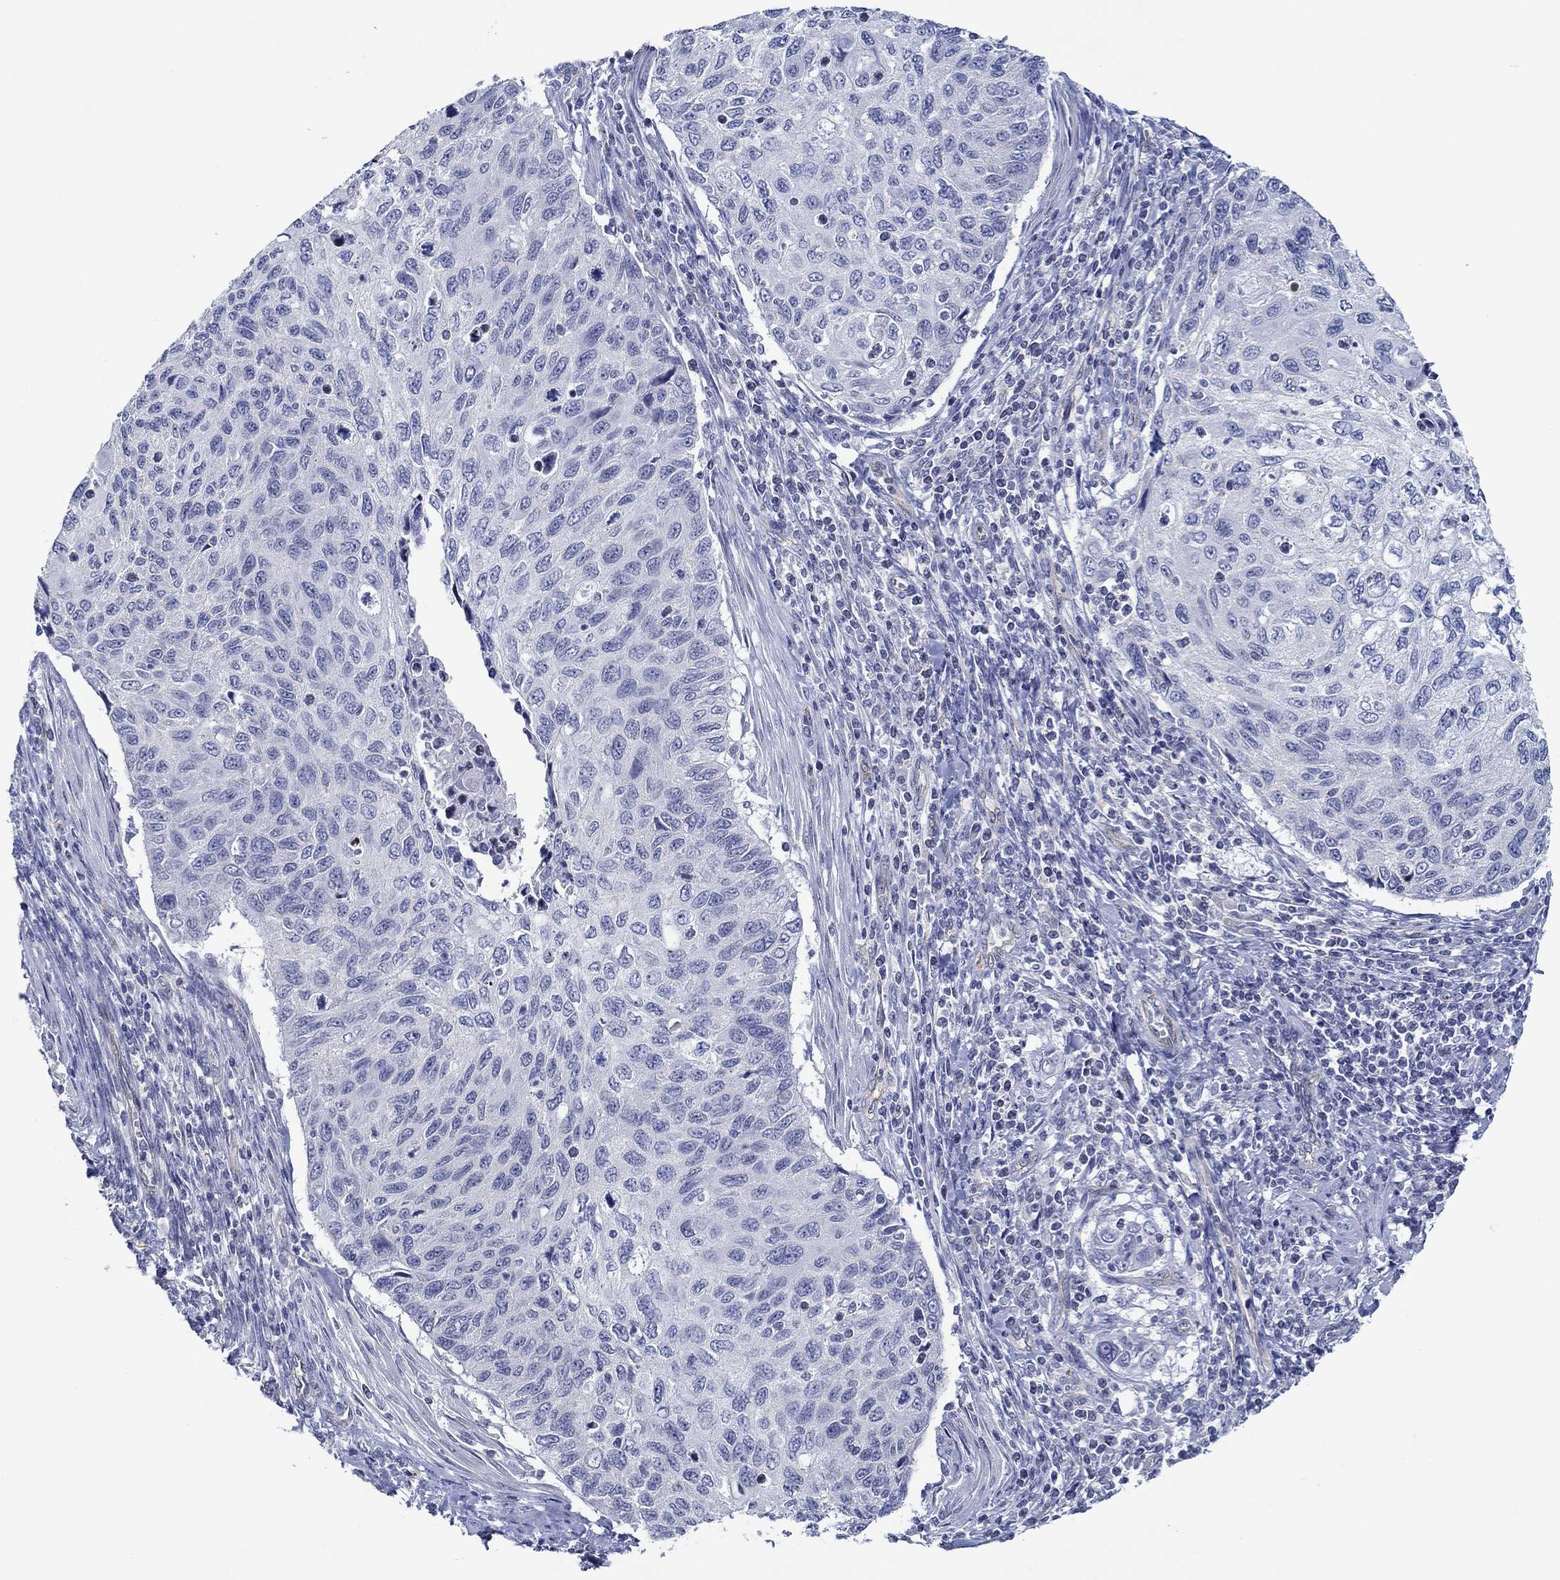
{"staining": {"intensity": "negative", "quantity": "none", "location": "none"}, "tissue": "cervical cancer", "cell_type": "Tumor cells", "image_type": "cancer", "snomed": [{"axis": "morphology", "description": "Squamous cell carcinoma, NOS"}, {"axis": "topography", "description": "Cervix"}], "caption": "Immunohistochemical staining of human cervical cancer demonstrates no significant positivity in tumor cells.", "gene": "GJA5", "patient": {"sex": "female", "age": 70}}